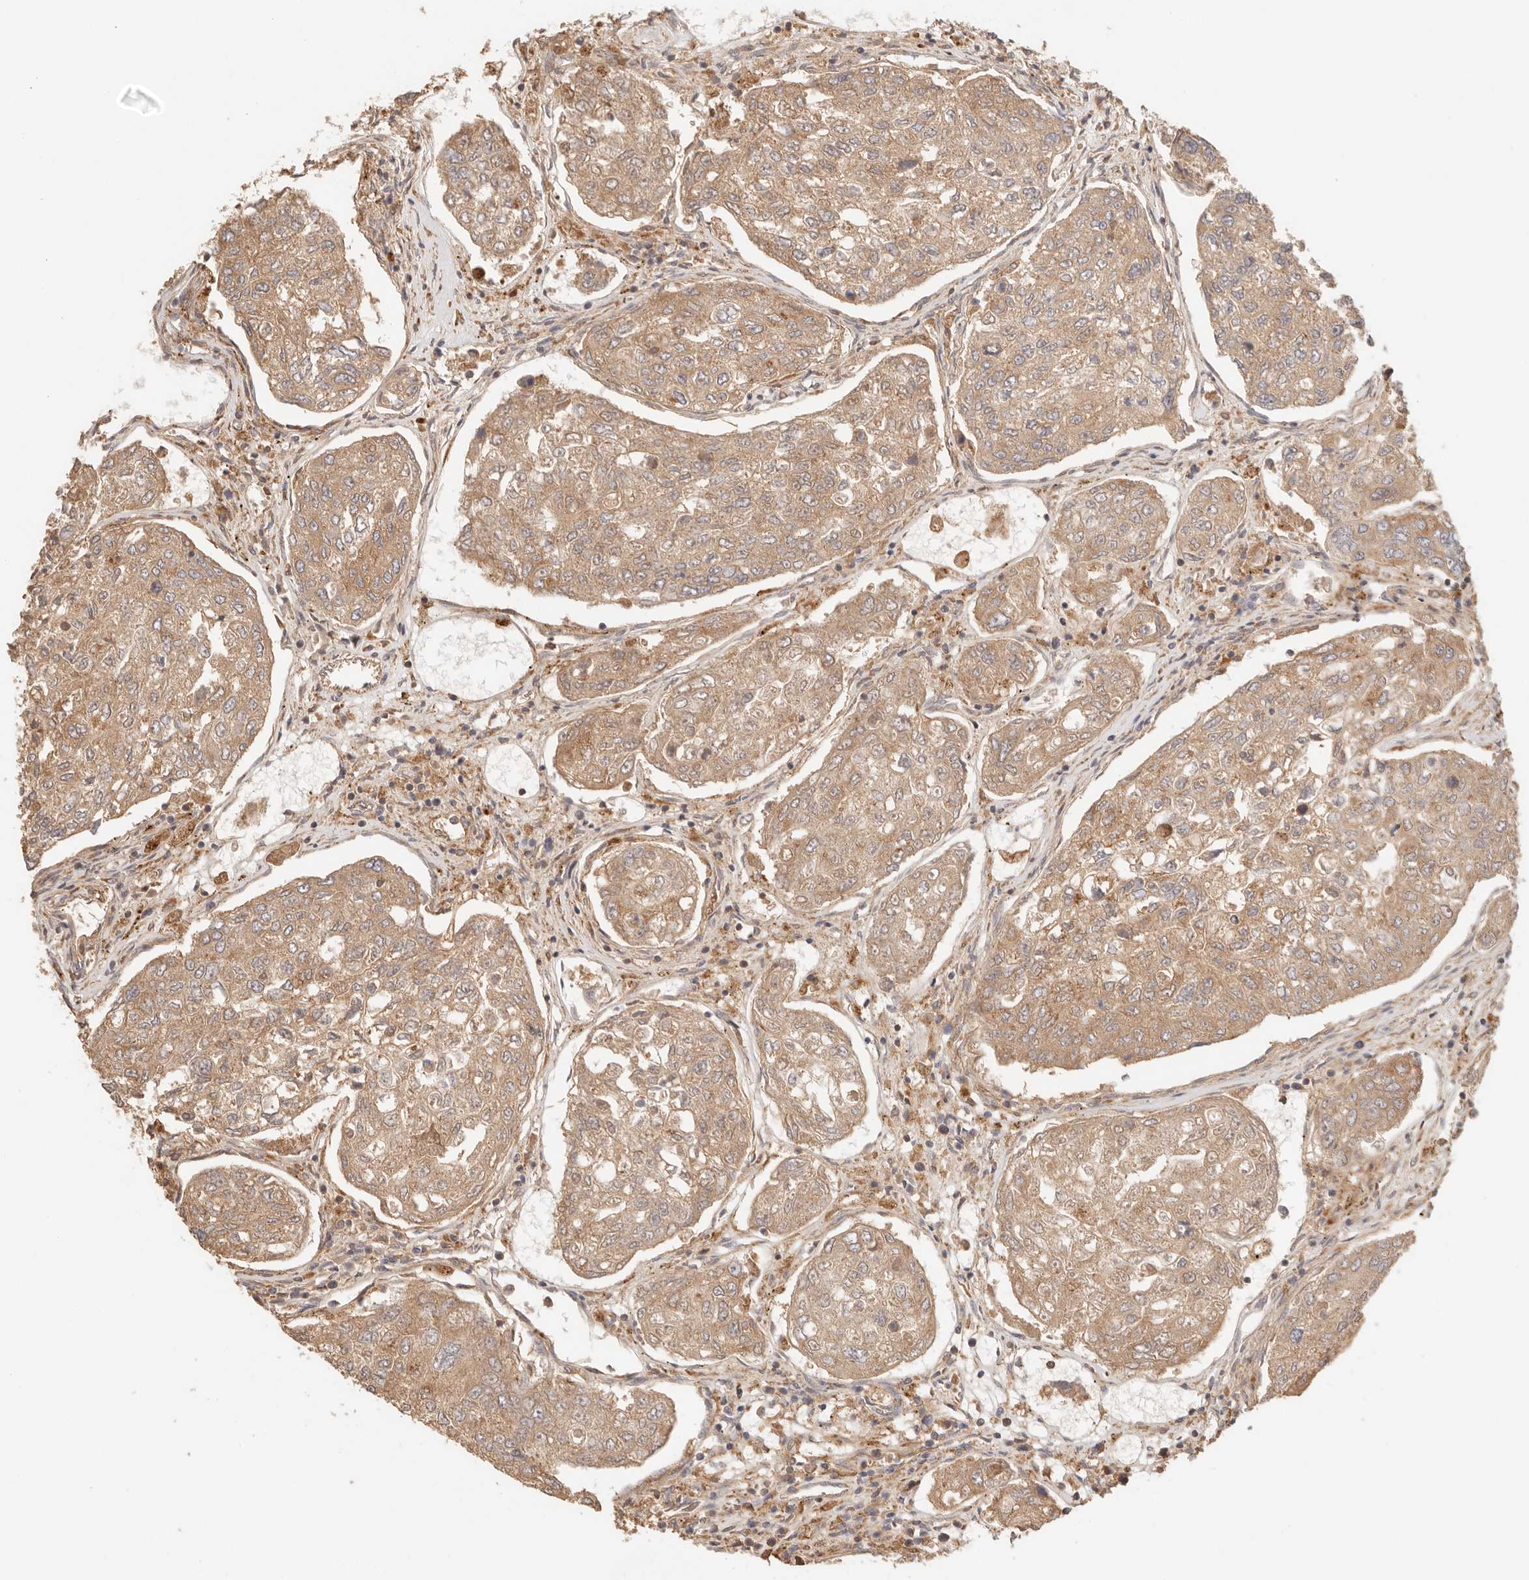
{"staining": {"intensity": "moderate", "quantity": ">75%", "location": "cytoplasmic/membranous"}, "tissue": "urothelial cancer", "cell_type": "Tumor cells", "image_type": "cancer", "snomed": [{"axis": "morphology", "description": "Urothelial carcinoma, High grade"}, {"axis": "topography", "description": "Lymph node"}, {"axis": "topography", "description": "Urinary bladder"}], "caption": "Moderate cytoplasmic/membranous expression for a protein is present in about >75% of tumor cells of urothelial carcinoma (high-grade) using immunohistochemistry.", "gene": "IL1R2", "patient": {"sex": "male", "age": 51}}